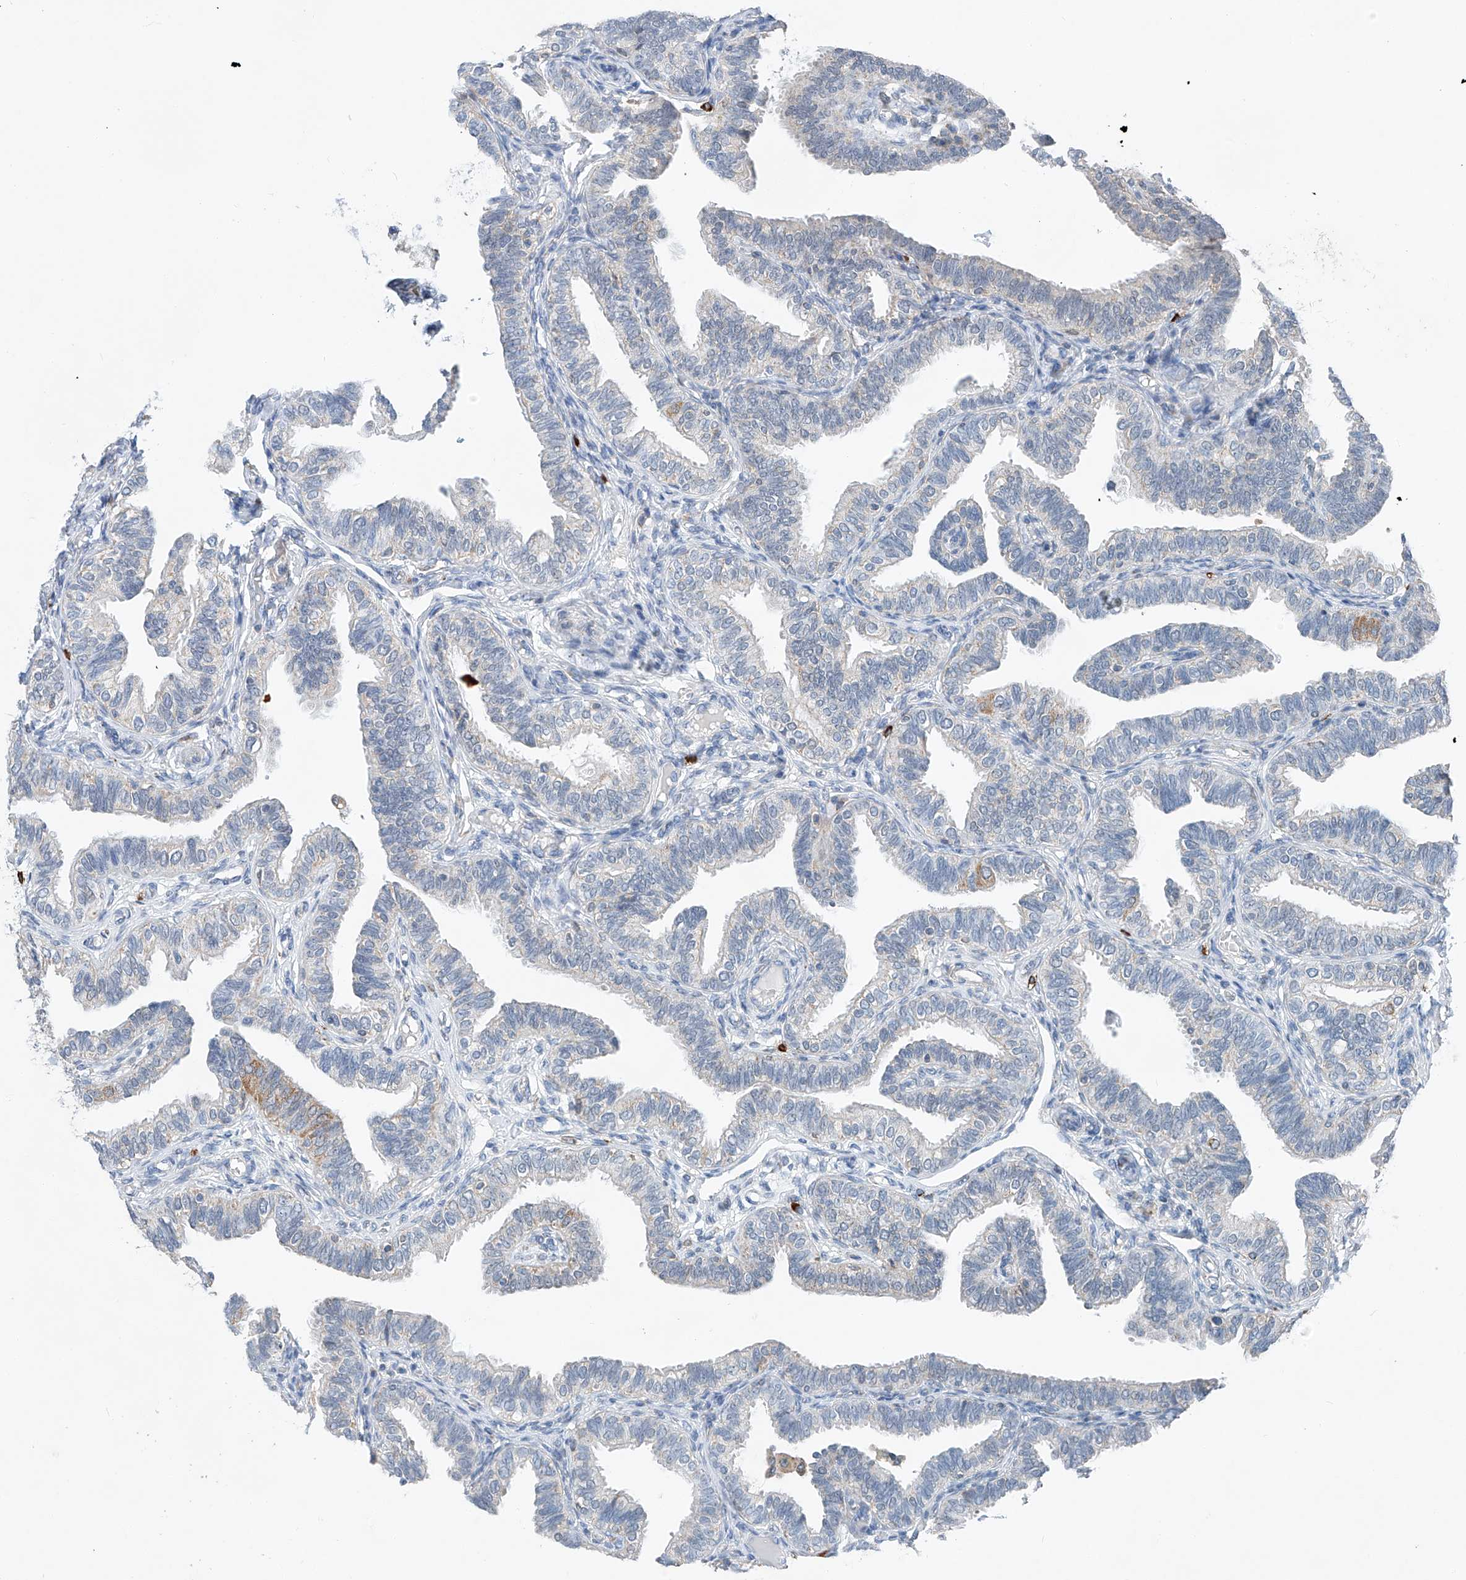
{"staining": {"intensity": "negative", "quantity": "none", "location": "none"}, "tissue": "fallopian tube", "cell_type": "Glandular cells", "image_type": "normal", "snomed": [{"axis": "morphology", "description": "Normal tissue, NOS"}, {"axis": "topography", "description": "Fallopian tube"}], "caption": "Immunohistochemical staining of benign fallopian tube displays no significant positivity in glandular cells.", "gene": "KLF15", "patient": {"sex": "female", "age": 39}}